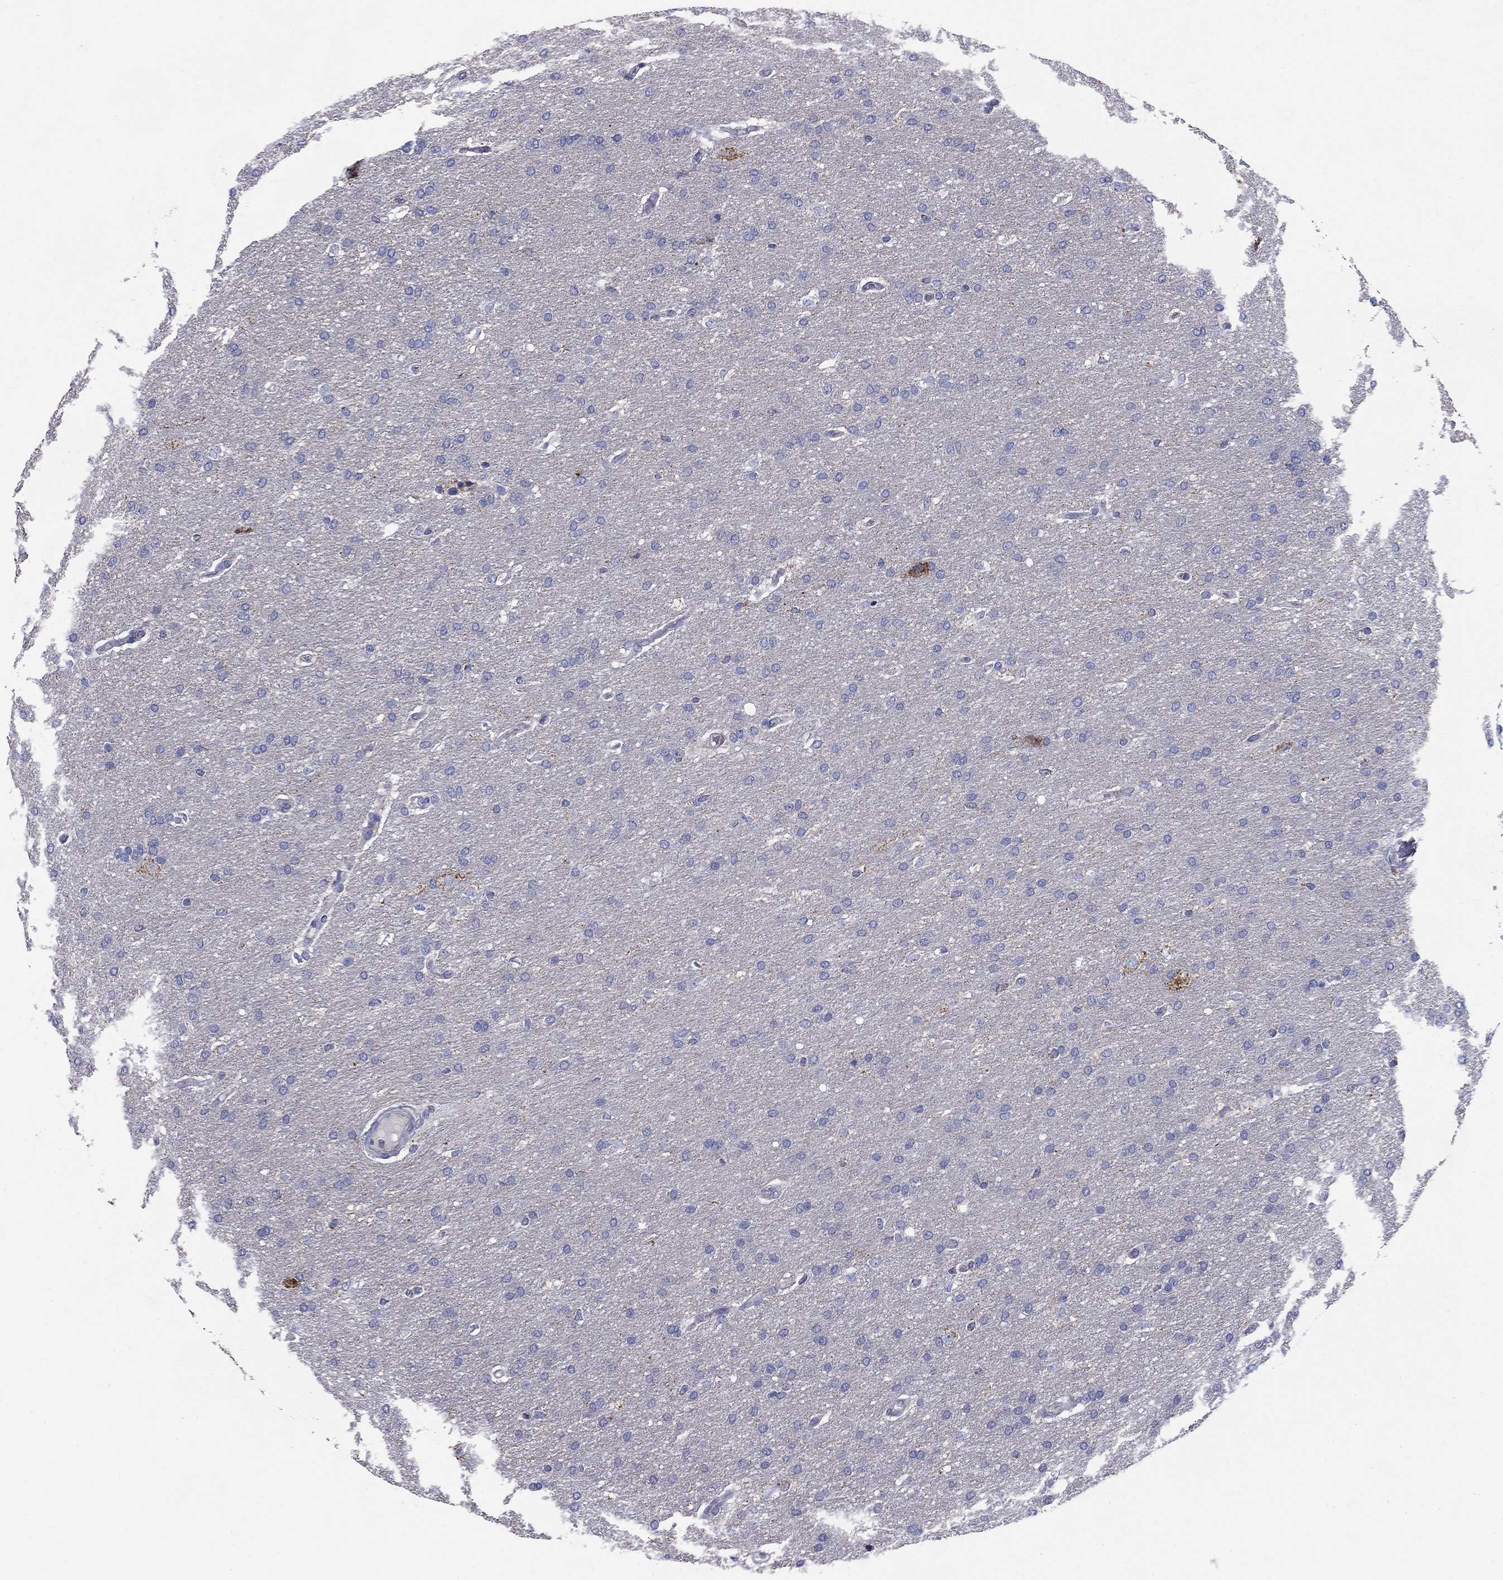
{"staining": {"intensity": "negative", "quantity": "none", "location": "none"}, "tissue": "glioma", "cell_type": "Tumor cells", "image_type": "cancer", "snomed": [{"axis": "morphology", "description": "Glioma, malignant, Low grade"}, {"axis": "topography", "description": "Brain"}], "caption": "Human glioma stained for a protein using immunohistochemistry (IHC) reveals no staining in tumor cells.", "gene": "NDUFA4L2", "patient": {"sex": "female", "age": 37}}